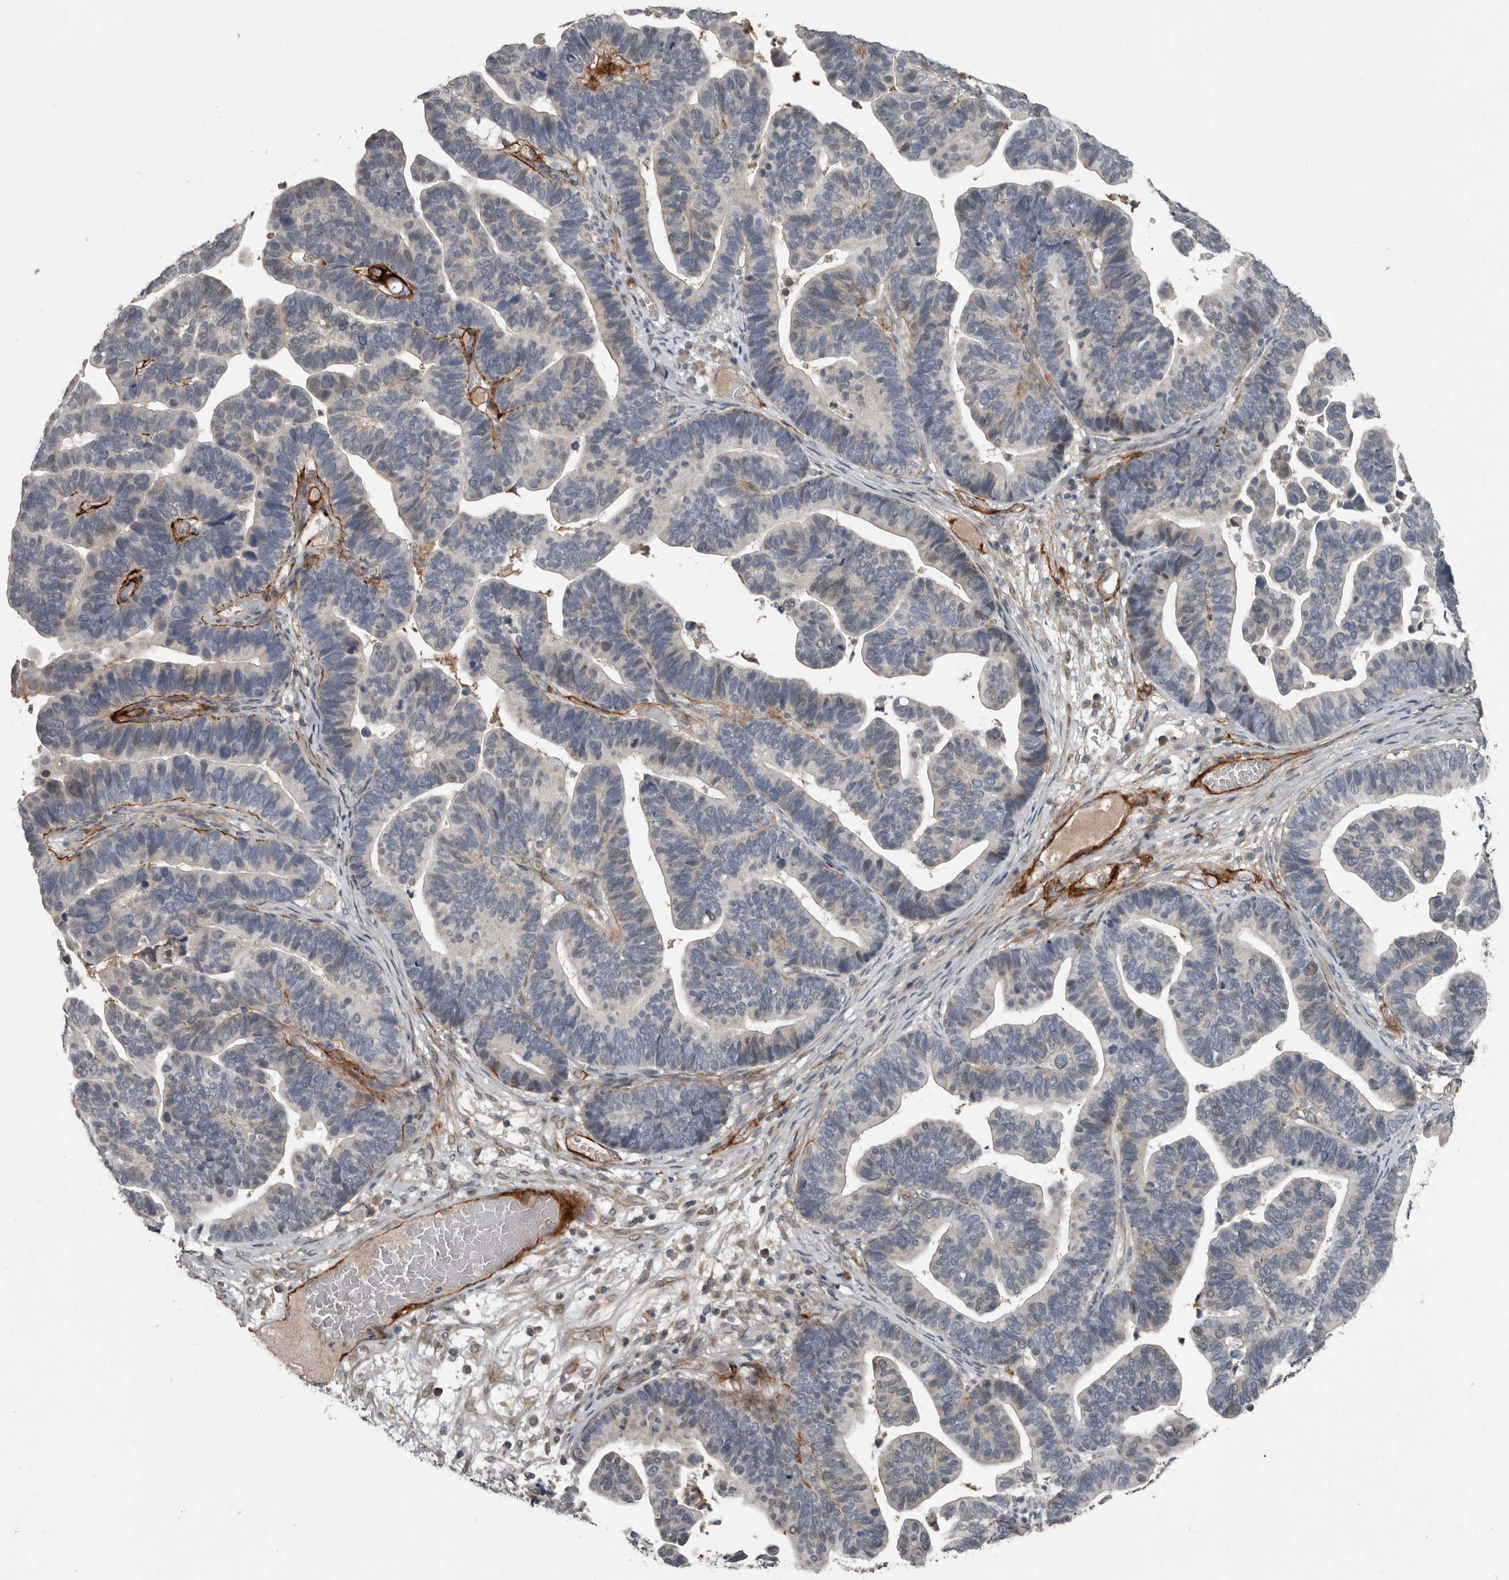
{"staining": {"intensity": "negative", "quantity": "none", "location": "none"}, "tissue": "ovarian cancer", "cell_type": "Tumor cells", "image_type": "cancer", "snomed": [{"axis": "morphology", "description": "Cystadenocarcinoma, serous, NOS"}, {"axis": "topography", "description": "Ovary"}], "caption": "This is an IHC histopathology image of human ovarian cancer. There is no positivity in tumor cells.", "gene": "C1orf216", "patient": {"sex": "female", "age": 56}}